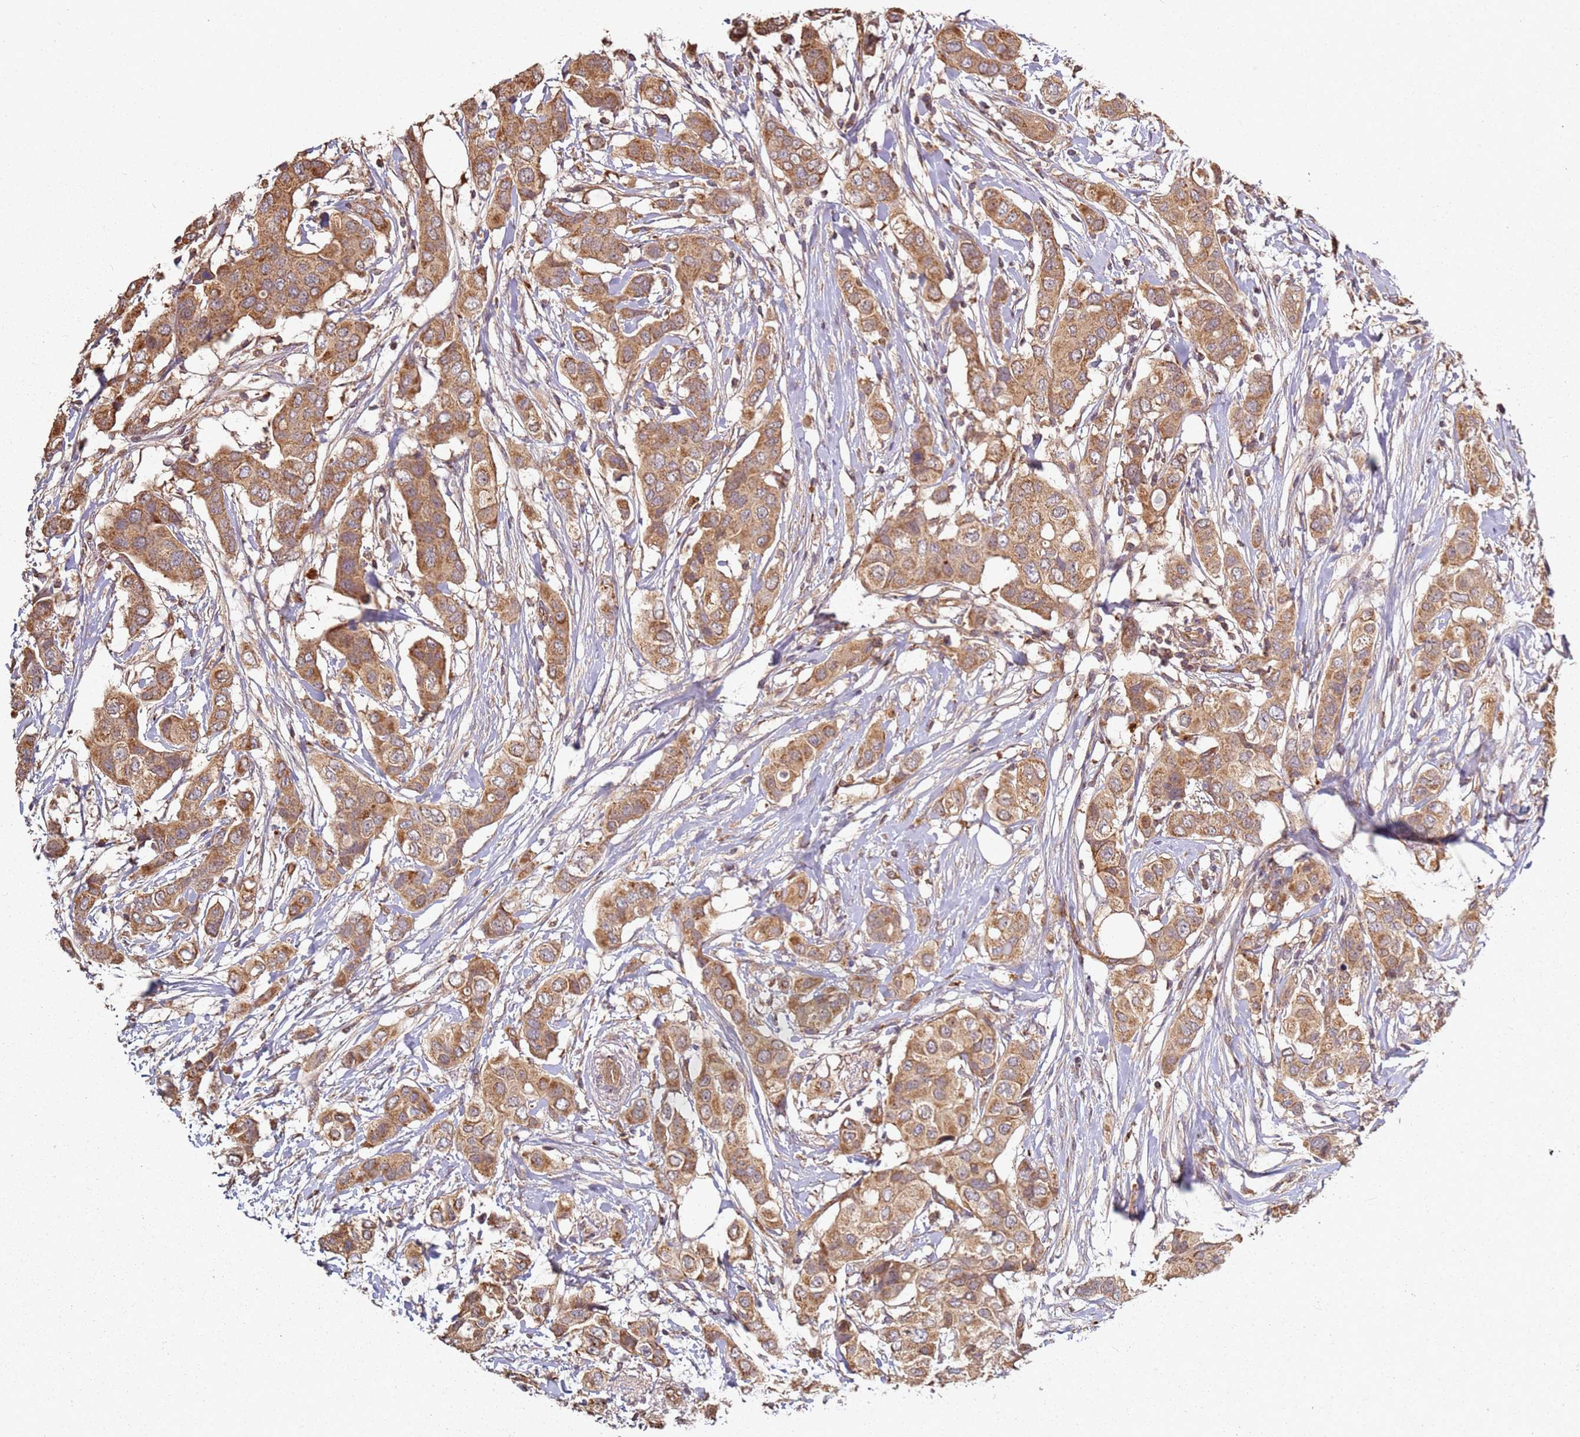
{"staining": {"intensity": "moderate", "quantity": ">75%", "location": "cytoplasmic/membranous"}, "tissue": "breast cancer", "cell_type": "Tumor cells", "image_type": "cancer", "snomed": [{"axis": "morphology", "description": "Lobular carcinoma"}, {"axis": "topography", "description": "Breast"}], "caption": "A brown stain shows moderate cytoplasmic/membranous staining of a protein in breast cancer tumor cells.", "gene": "SCGB2B2", "patient": {"sex": "female", "age": 51}}